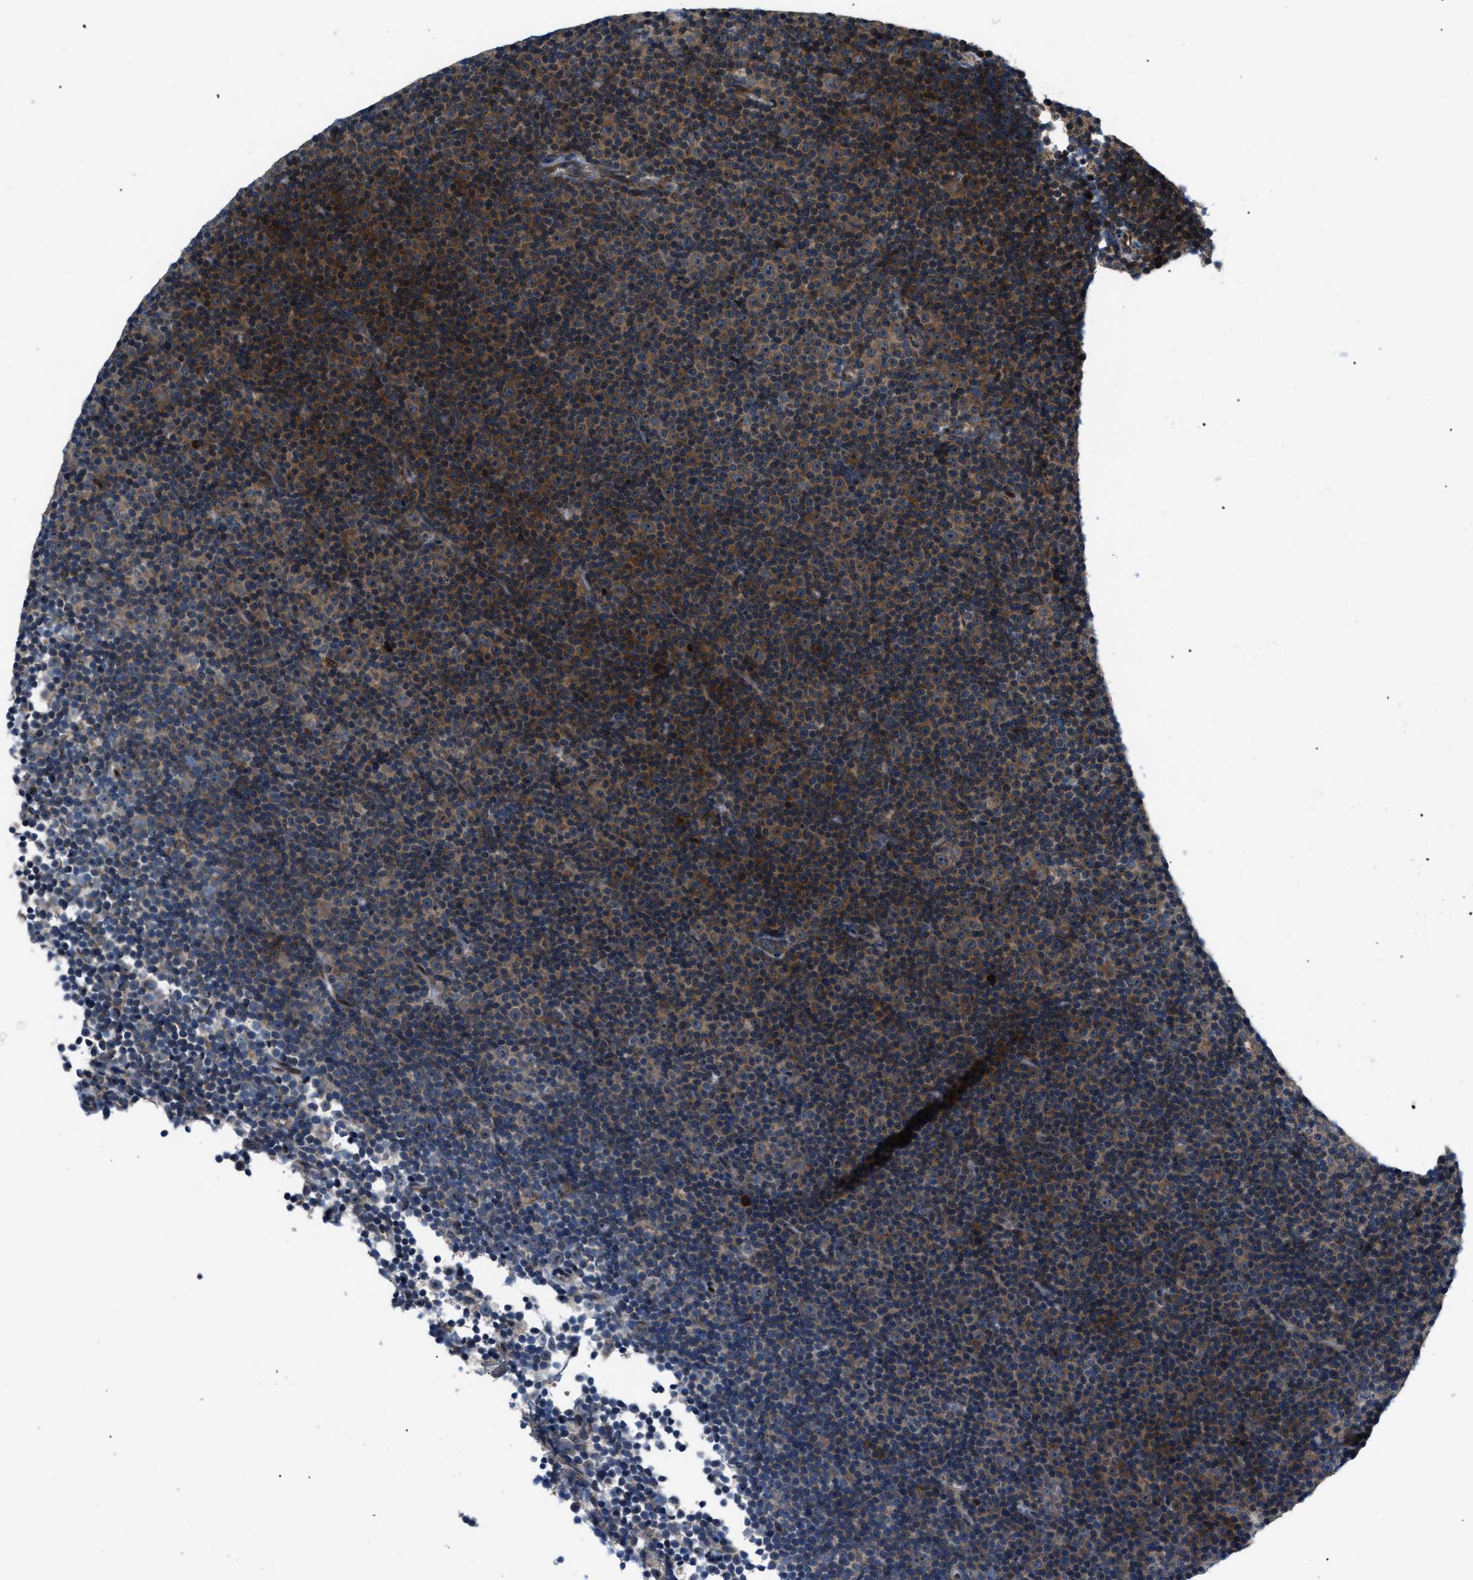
{"staining": {"intensity": "strong", "quantity": "25%-75%", "location": "cytoplasmic/membranous"}, "tissue": "lymphoma", "cell_type": "Tumor cells", "image_type": "cancer", "snomed": [{"axis": "morphology", "description": "Malignant lymphoma, non-Hodgkin's type, Low grade"}, {"axis": "topography", "description": "Lymph node"}], "caption": "Immunohistochemistry of human malignant lymphoma, non-Hodgkin's type (low-grade) exhibits high levels of strong cytoplasmic/membranous staining in approximately 25%-75% of tumor cells.", "gene": "AGO2", "patient": {"sex": "female", "age": 67}}